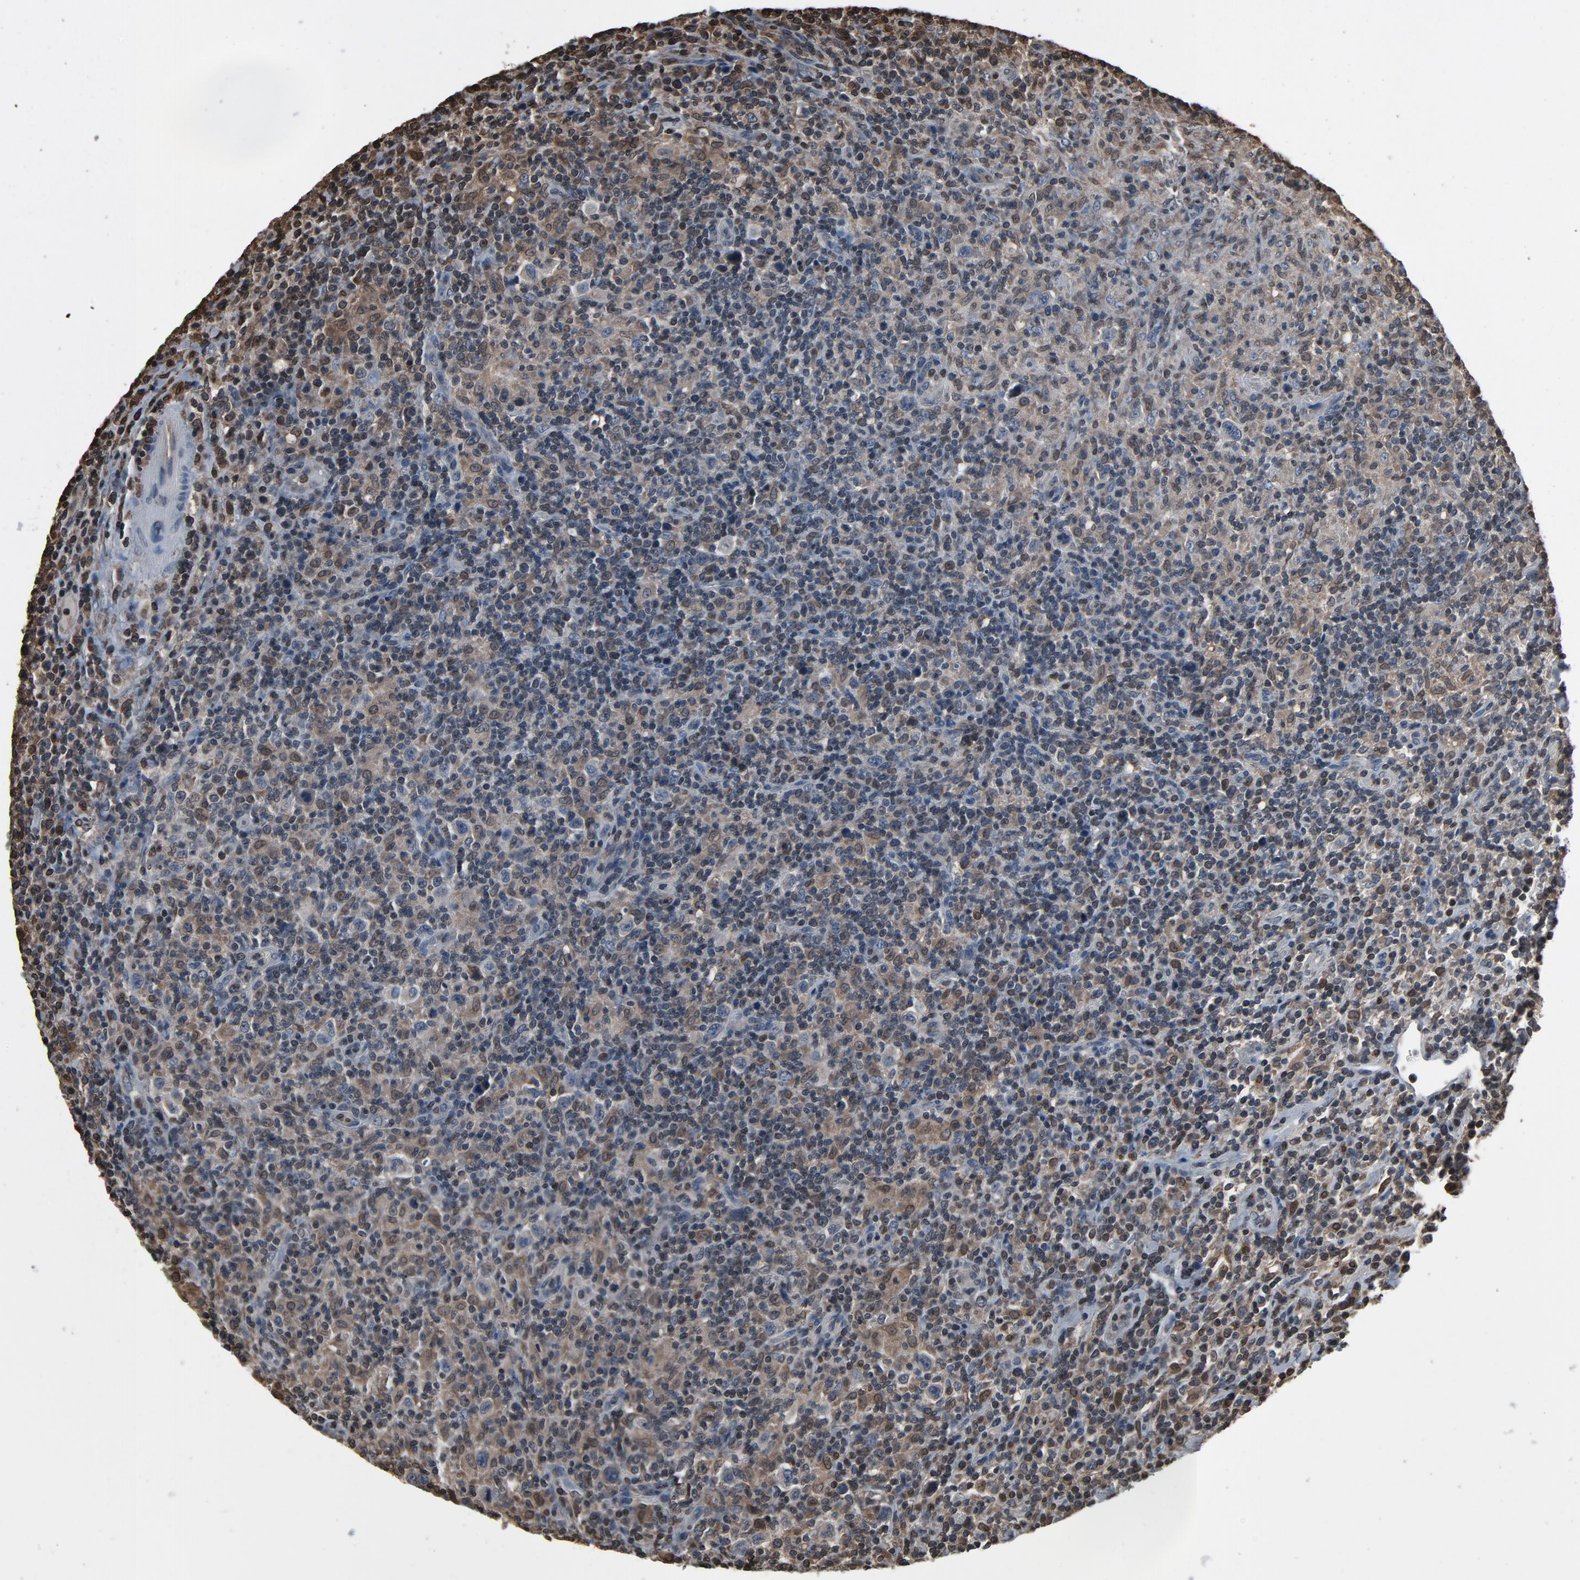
{"staining": {"intensity": "negative", "quantity": "none", "location": "none"}, "tissue": "lymphoma", "cell_type": "Tumor cells", "image_type": "cancer", "snomed": [{"axis": "morphology", "description": "Hodgkin's disease, NOS"}, {"axis": "topography", "description": "Lymph node"}], "caption": "Photomicrograph shows no protein staining in tumor cells of lymphoma tissue.", "gene": "UBE2D1", "patient": {"sex": "male", "age": 65}}